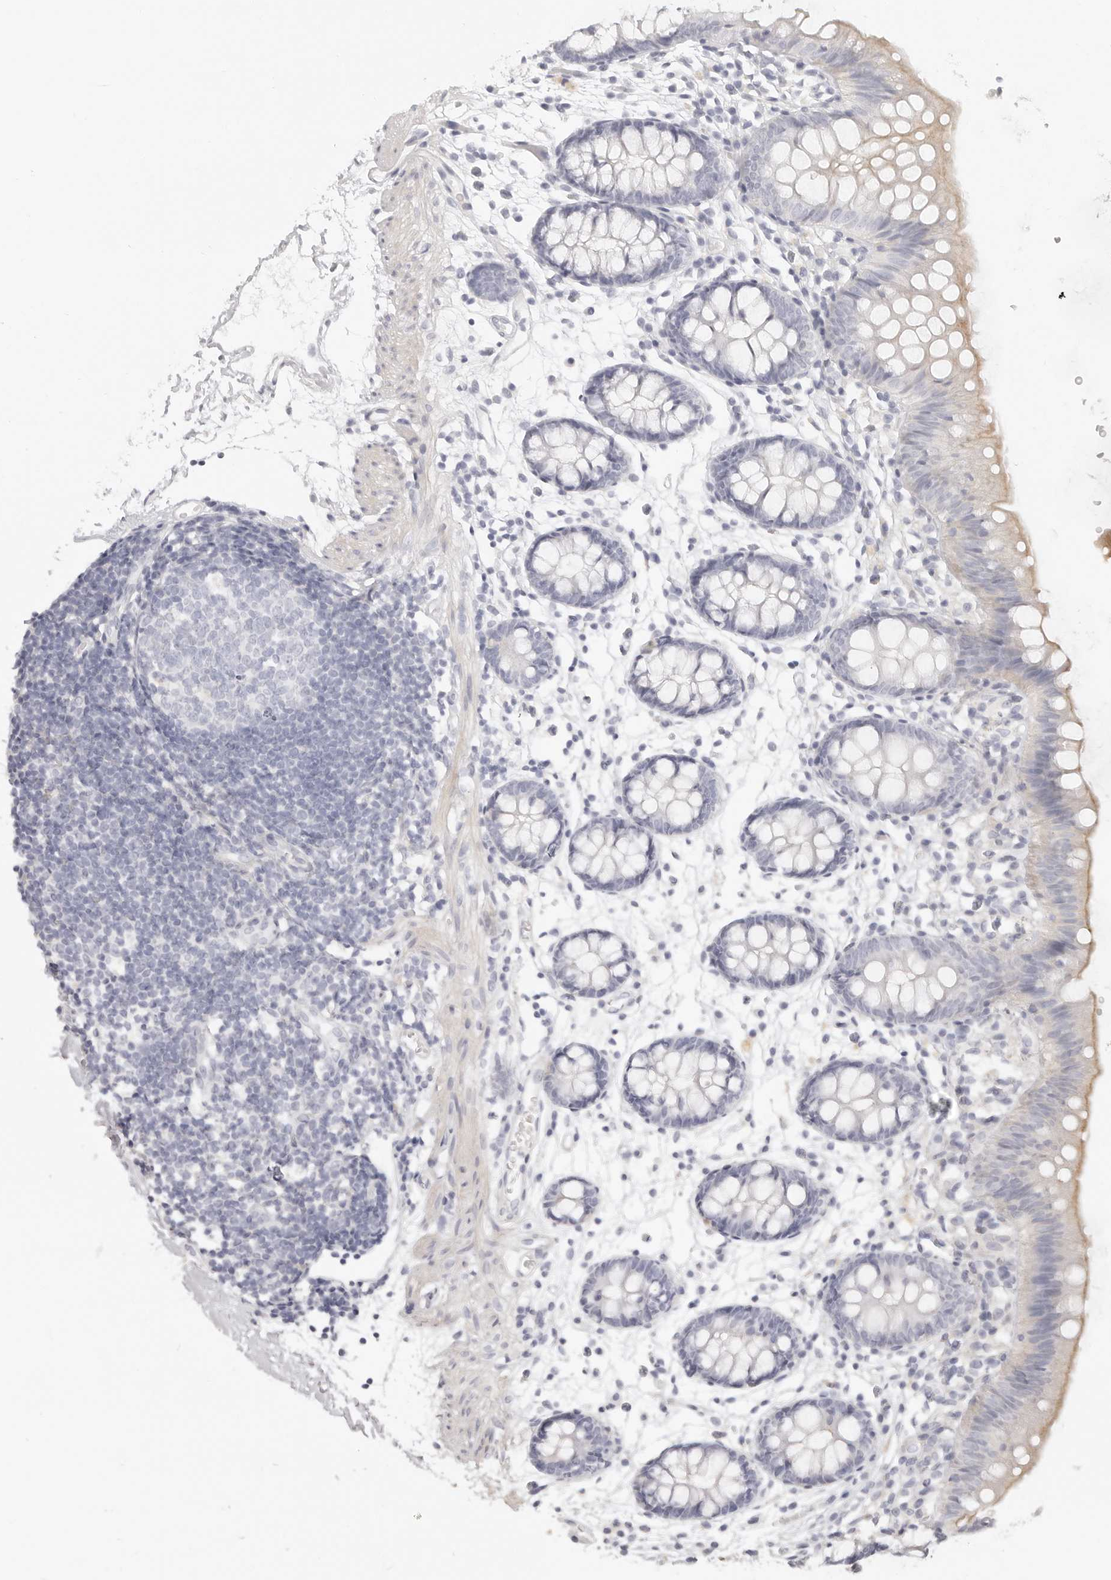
{"staining": {"intensity": "negative", "quantity": "none", "location": "none"}, "tissue": "colon", "cell_type": "Endothelial cells", "image_type": "normal", "snomed": [{"axis": "morphology", "description": "Normal tissue, NOS"}, {"axis": "topography", "description": "Colon"}], "caption": "A photomicrograph of human colon is negative for staining in endothelial cells.", "gene": "RXFP1", "patient": {"sex": "male", "age": 56}}